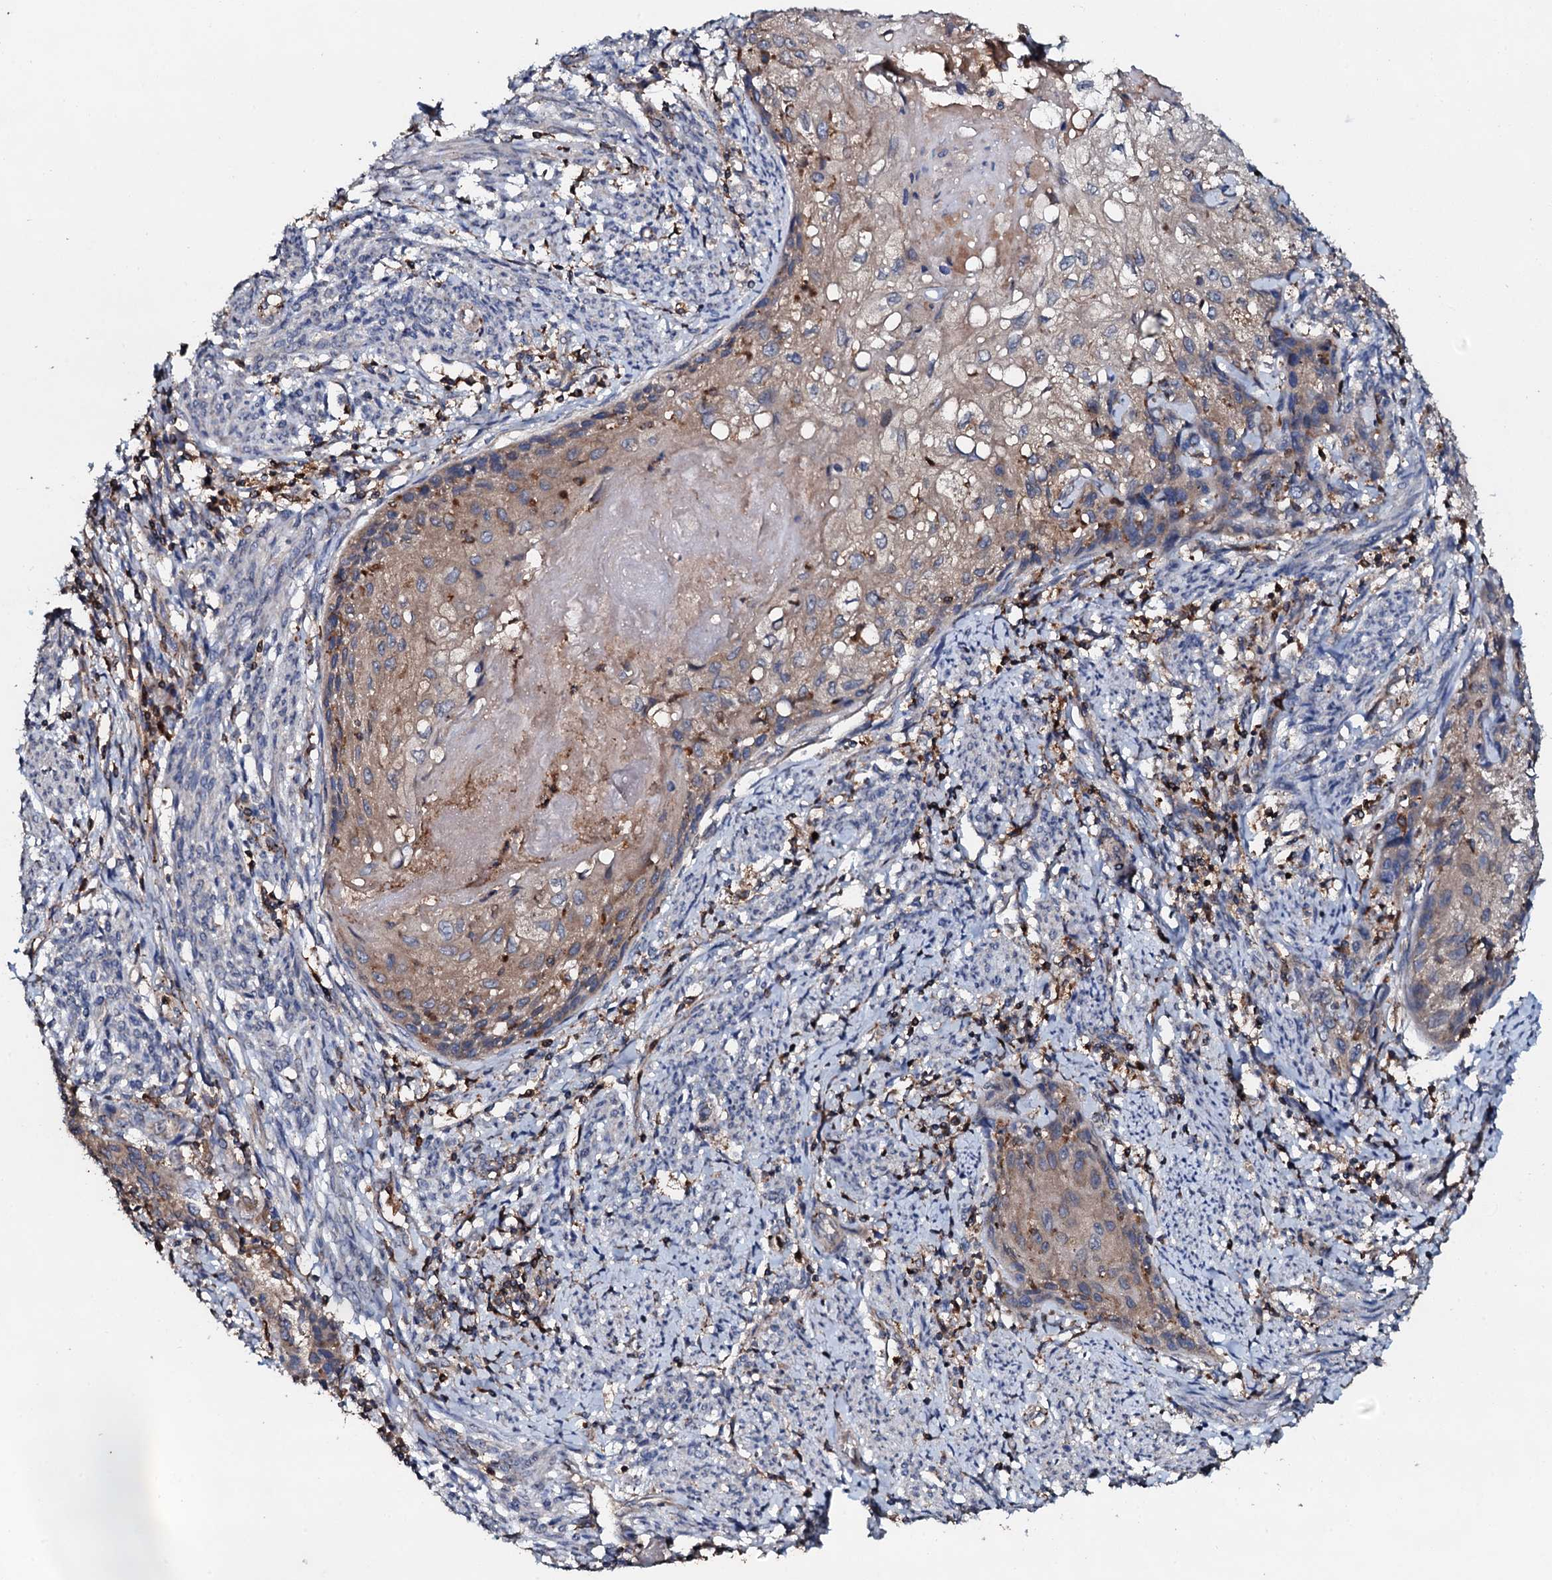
{"staining": {"intensity": "weak", "quantity": "25%-75%", "location": "cytoplasmic/membranous"}, "tissue": "cervical cancer", "cell_type": "Tumor cells", "image_type": "cancer", "snomed": [{"axis": "morphology", "description": "Squamous cell carcinoma, NOS"}, {"axis": "topography", "description": "Cervix"}], "caption": "High-magnification brightfield microscopy of squamous cell carcinoma (cervical) stained with DAB (3,3'-diaminobenzidine) (brown) and counterstained with hematoxylin (blue). tumor cells exhibit weak cytoplasmic/membranous staining is appreciated in about25%-75% of cells. The staining was performed using DAB to visualize the protein expression in brown, while the nuclei were stained in blue with hematoxylin (Magnification: 20x).", "gene": "GRK2", "patient": {"sex": "female", "age": 67}}